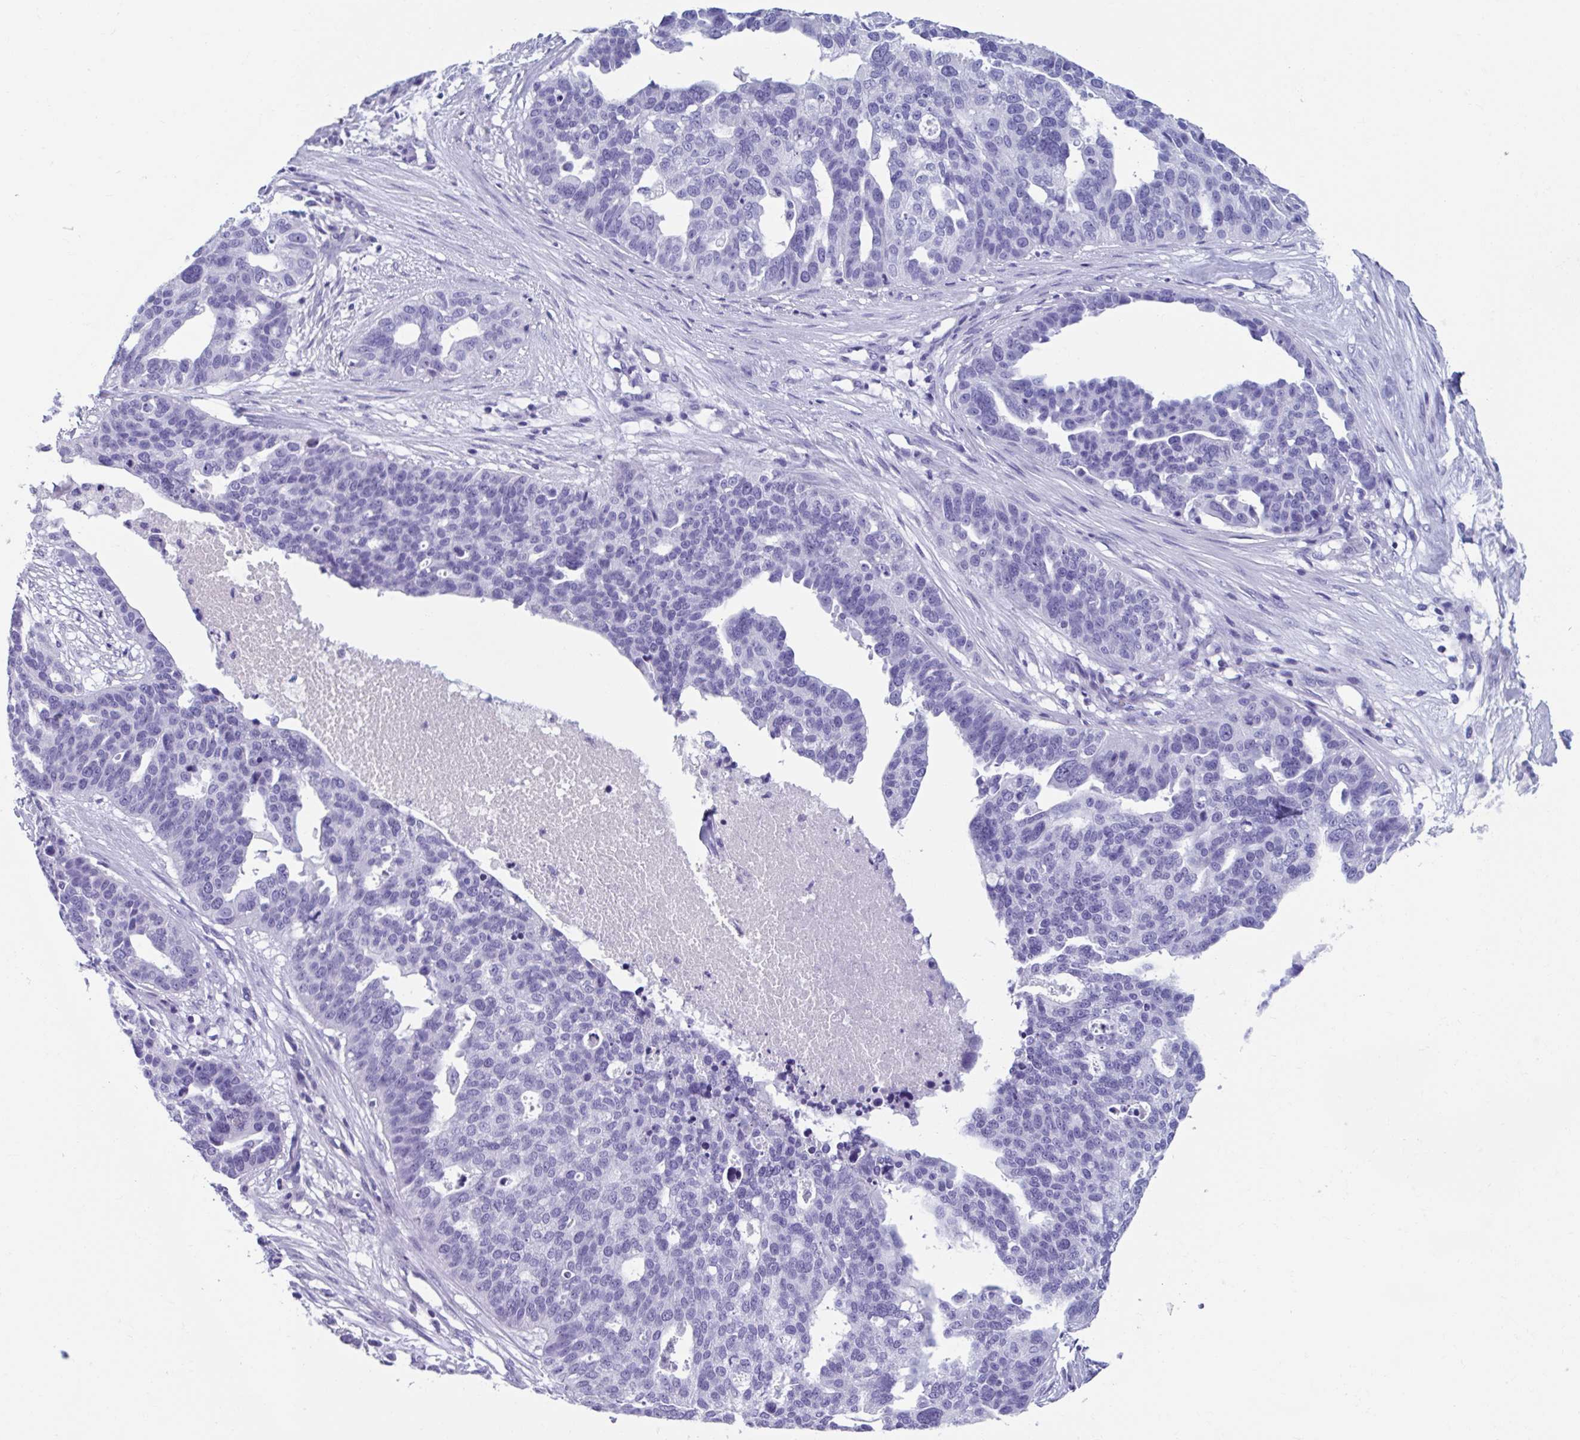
{"staining": {"intensity": "negative", "quantity": "none", "location": "none"}, "tissue": "ovarian cancer", "cell_type": "Tumor cells", "image_type": "cancer", "snomed": [{"axis": "morphology", "description": "Cystadenocarcinoma, serous, NOS"}, {"axis": "topography", "description": "Ovary"}], "caption": "Immunohistochemical staining of human ovarian cancer (serous cystadenocarcinoma) shows no significant positivity in tumor cells.", "gene": "USP35", "patient": {"sex": "female", "age": 59}}